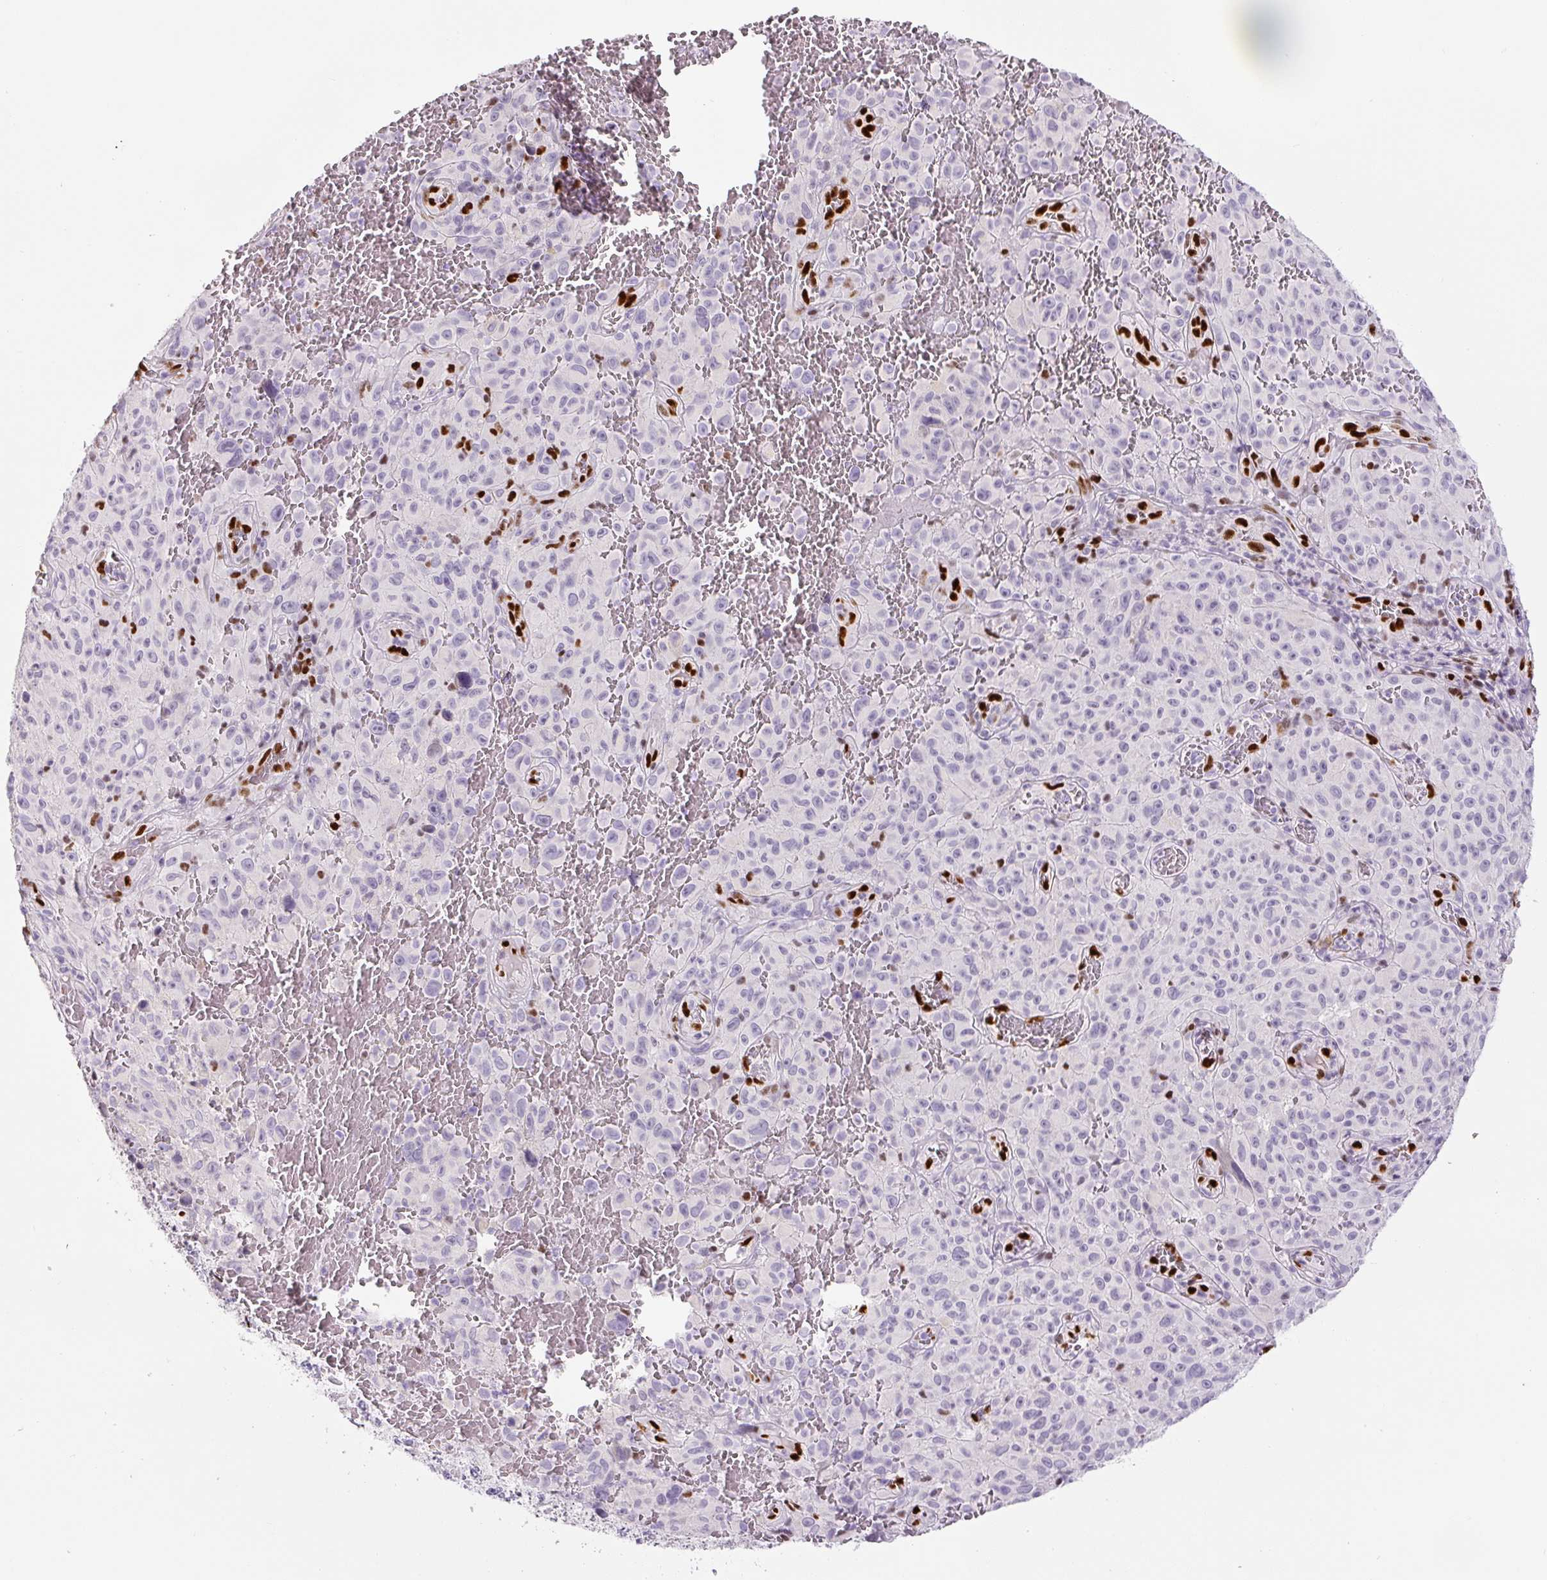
{"staining": {"intensity": "negative", "quantity": "none", "location": "none"}, "tissue": "melanoma", "cell_type": "Tumor cells", "image_type": "cancer", "snomed": [{"axis": "morphology", "description": "Malignant melanoma, NOS"}, {"axis": "topography", "description": "Skin"}], "caption": "IHC micrograph of human malignant melanoma stained for a protein (brown), which exhibits no positivity in tumor cells.", "gene": "ZEB1", "patient": {"sex": "female", "age": 82}}